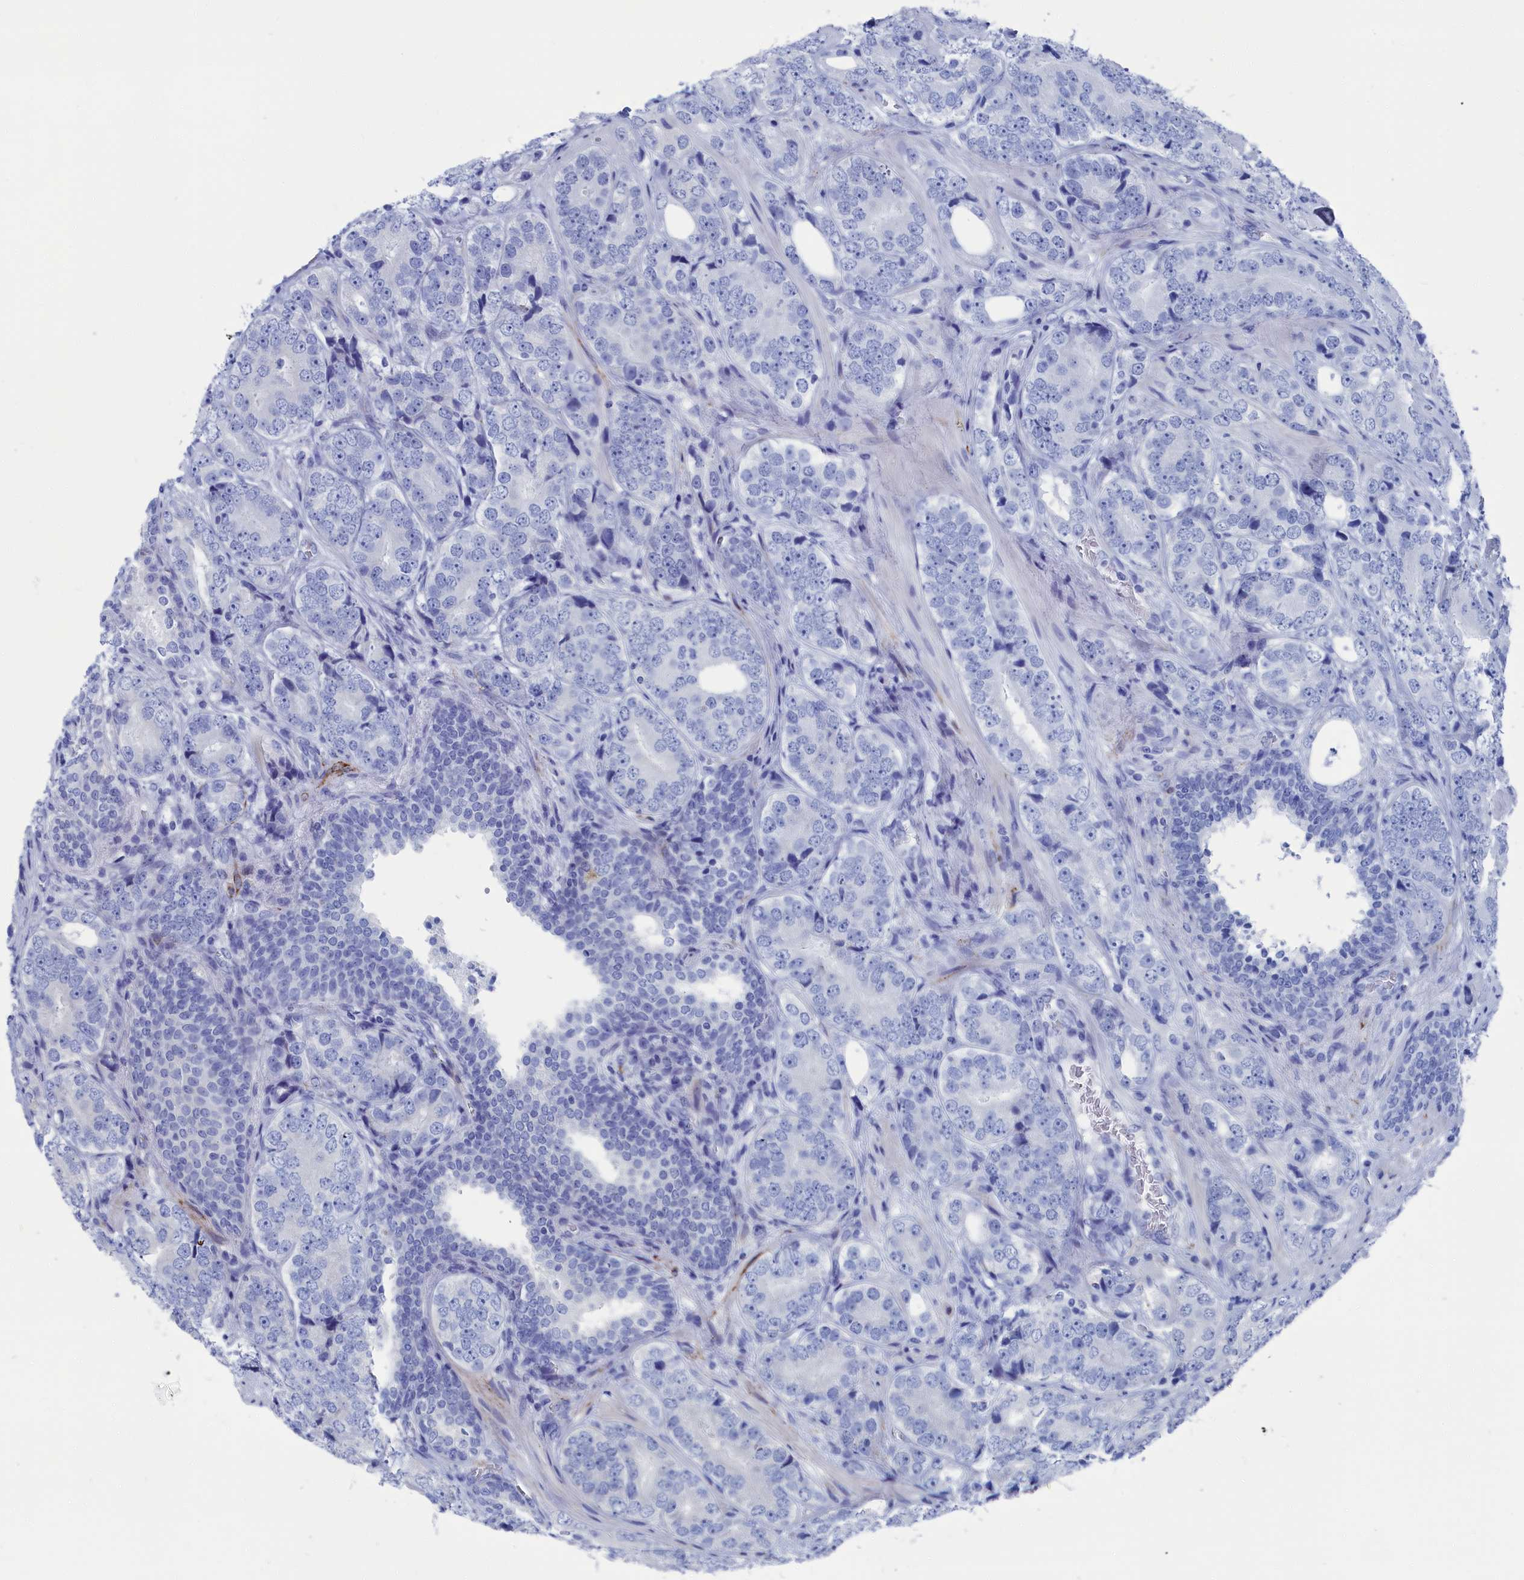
{"staining": {"intensity": "negative", "quantity": "none", "location": "none"}, "tissue": "prostate cancer", "cell_type": "Tumor cells", "image_type": "cancer", "snomed": [{"axis": "morphology", "description": "Adenocarcinoma, High grade"}, {"axis": "topography", "description": "Prostate"}], "caption": "High magnification brightfield microscopy of prostate adenocarcinoma (high-grade) stained with DAB (3,3'-diaminobenzidine) (brown) and counterstained with hematoxylin (blue): tumor cells show no significant positivity.", "gene": "CEND1", "patient": {"sex": "male", "age": 56}}